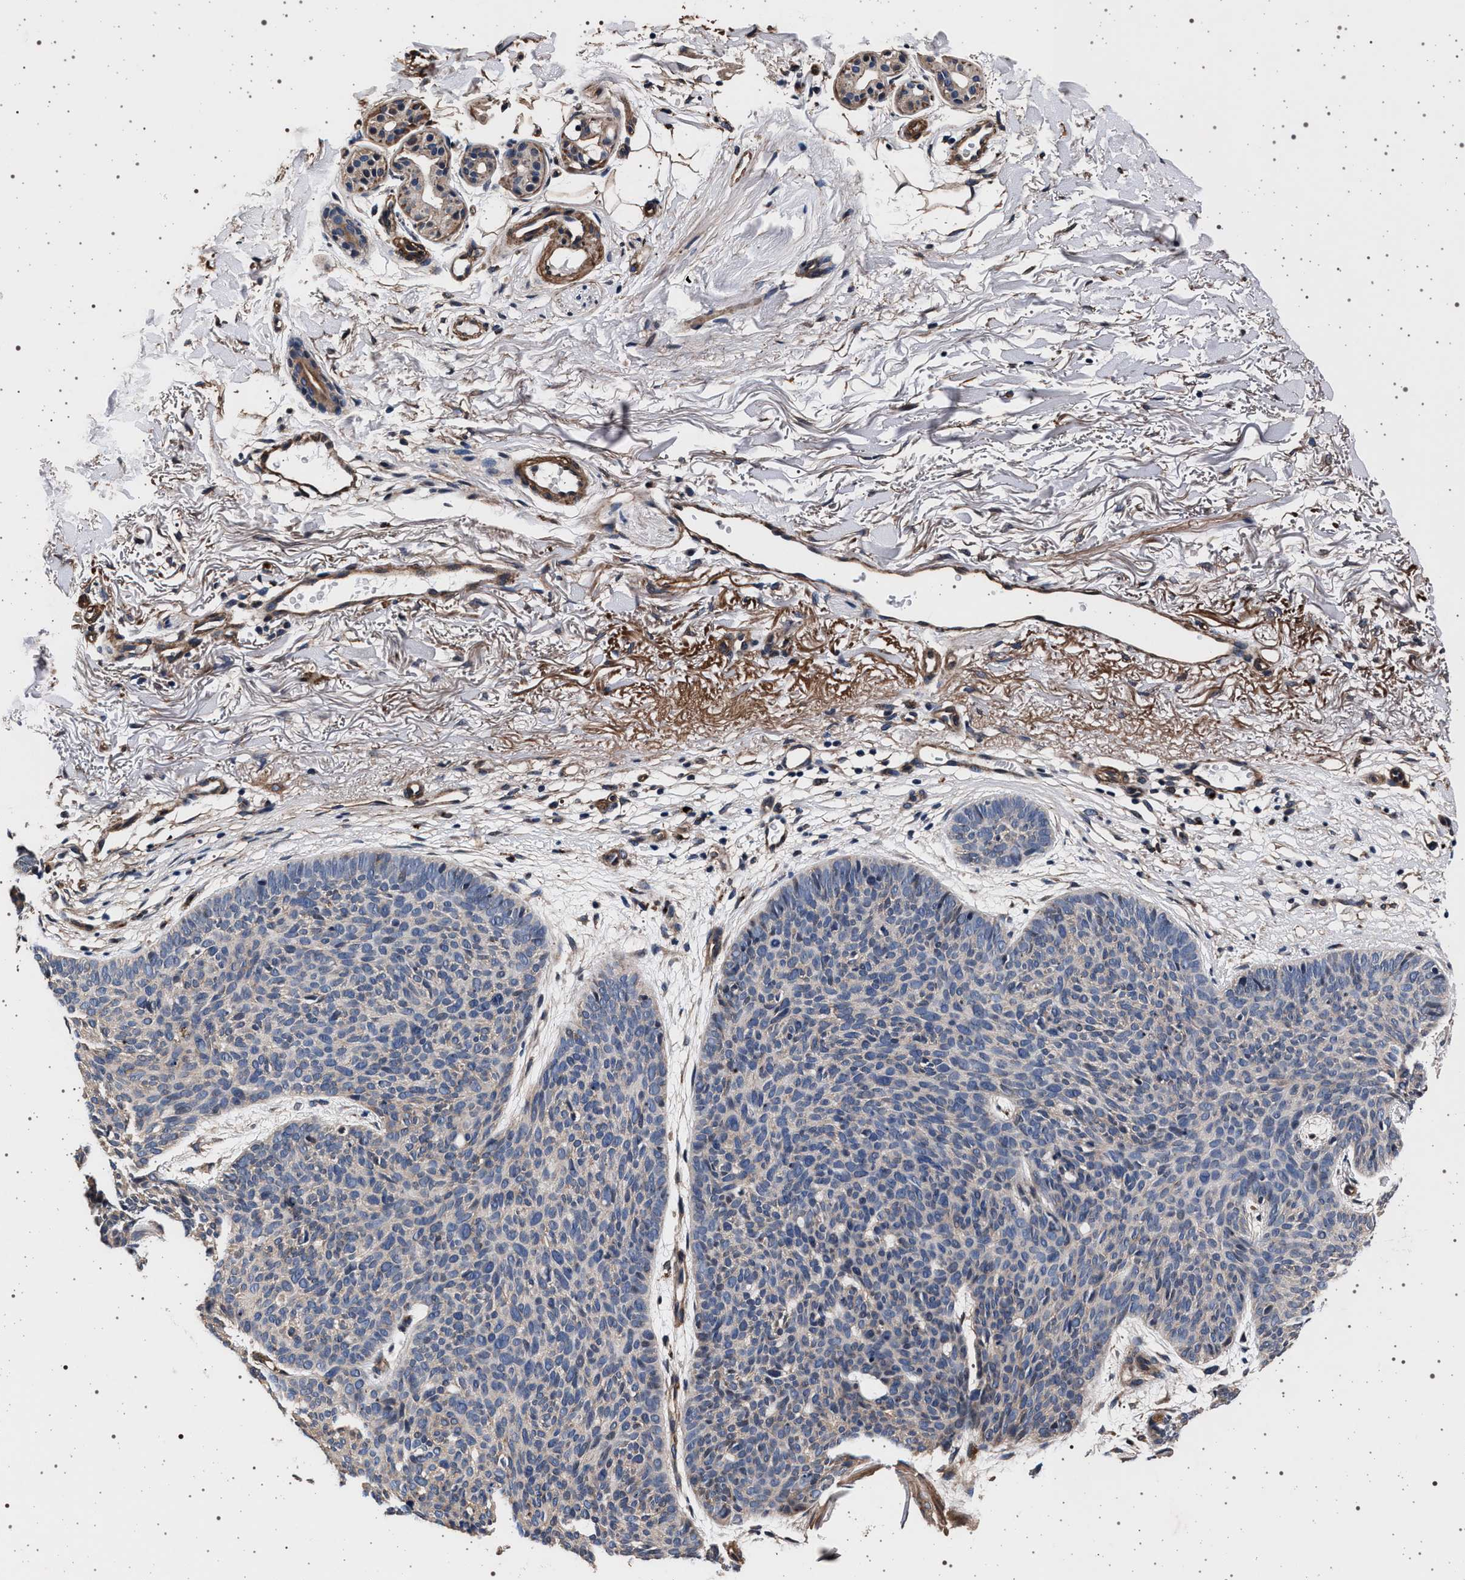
{"staining": {"intensity": "weak", "quantity": "<25%", "location": "cytoplasmic/membranous"}, "tissue": "skin cancer", "cell_type": "Tumor cells", "image_type": "cancer", "snomed": [{"axis": "morphology", "description": "Normal tissue, NOS"}, {"axis": "morphology", "description": "Basal cell carcinoma"}, {"axis": "topography", "description": "Skin"}], "caption": "Skin cancer was stained to show a protein in brown. There is no significant expression in tumor cells.", "gene": "KCNK6", "patient": {"sex": "female", "age": 70}}